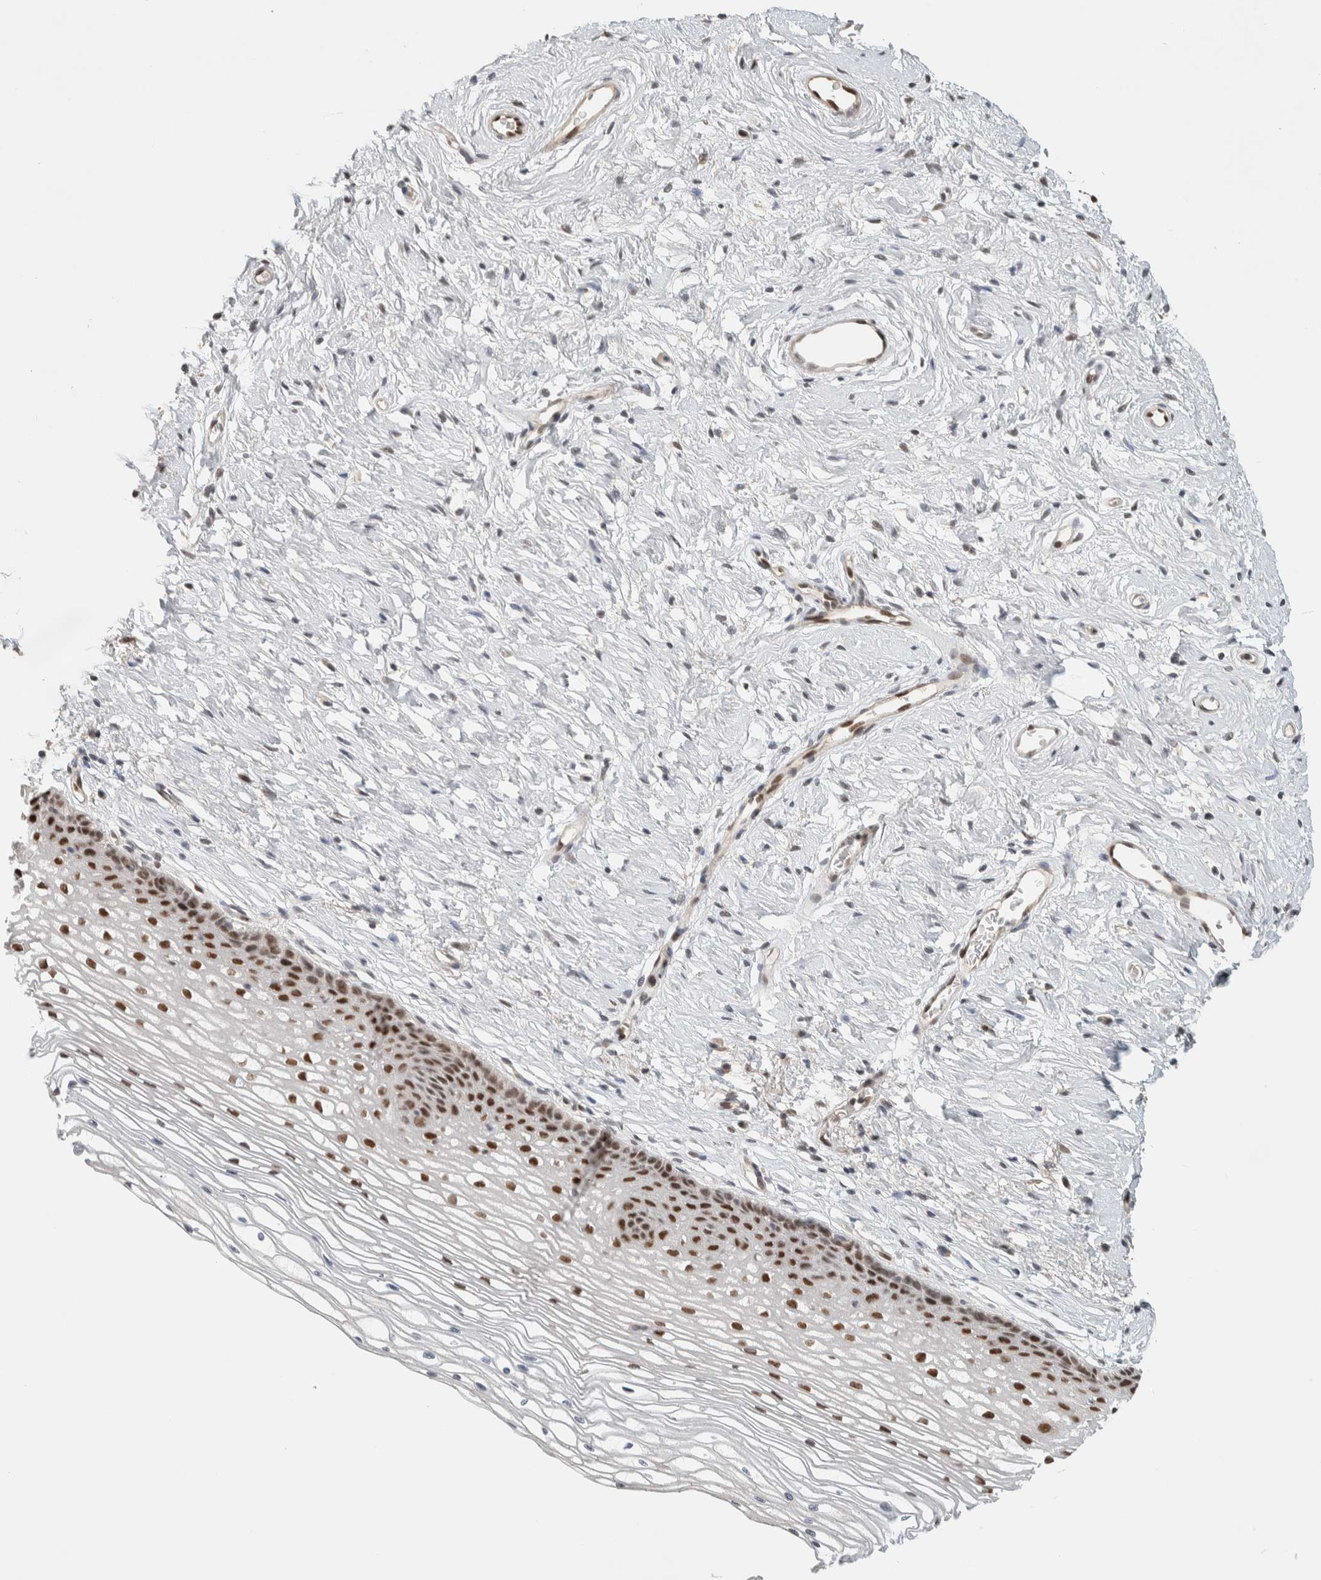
{"staining": {"intensity": "moderate", "quantity": ">75%", "location": "nuclear"}, "tissue": "cervix", "cell_type": "Glandular cells", "image_type": "normal", "snomed": [{"axis": "morphology", "description": "Normal tissue, NOS"}, {"axis": "topography", "description": "Cervix"}], "caption": "Unremarkable cervix displays moderate nuclear positivity in approximately >75% of glandular cells, visualized by immunohistochemistry. (DAB = brown stain, brightfield microscopy at high magnification).", "gene": "PUS7", "patient": {"sex": "female", "age": 77}}